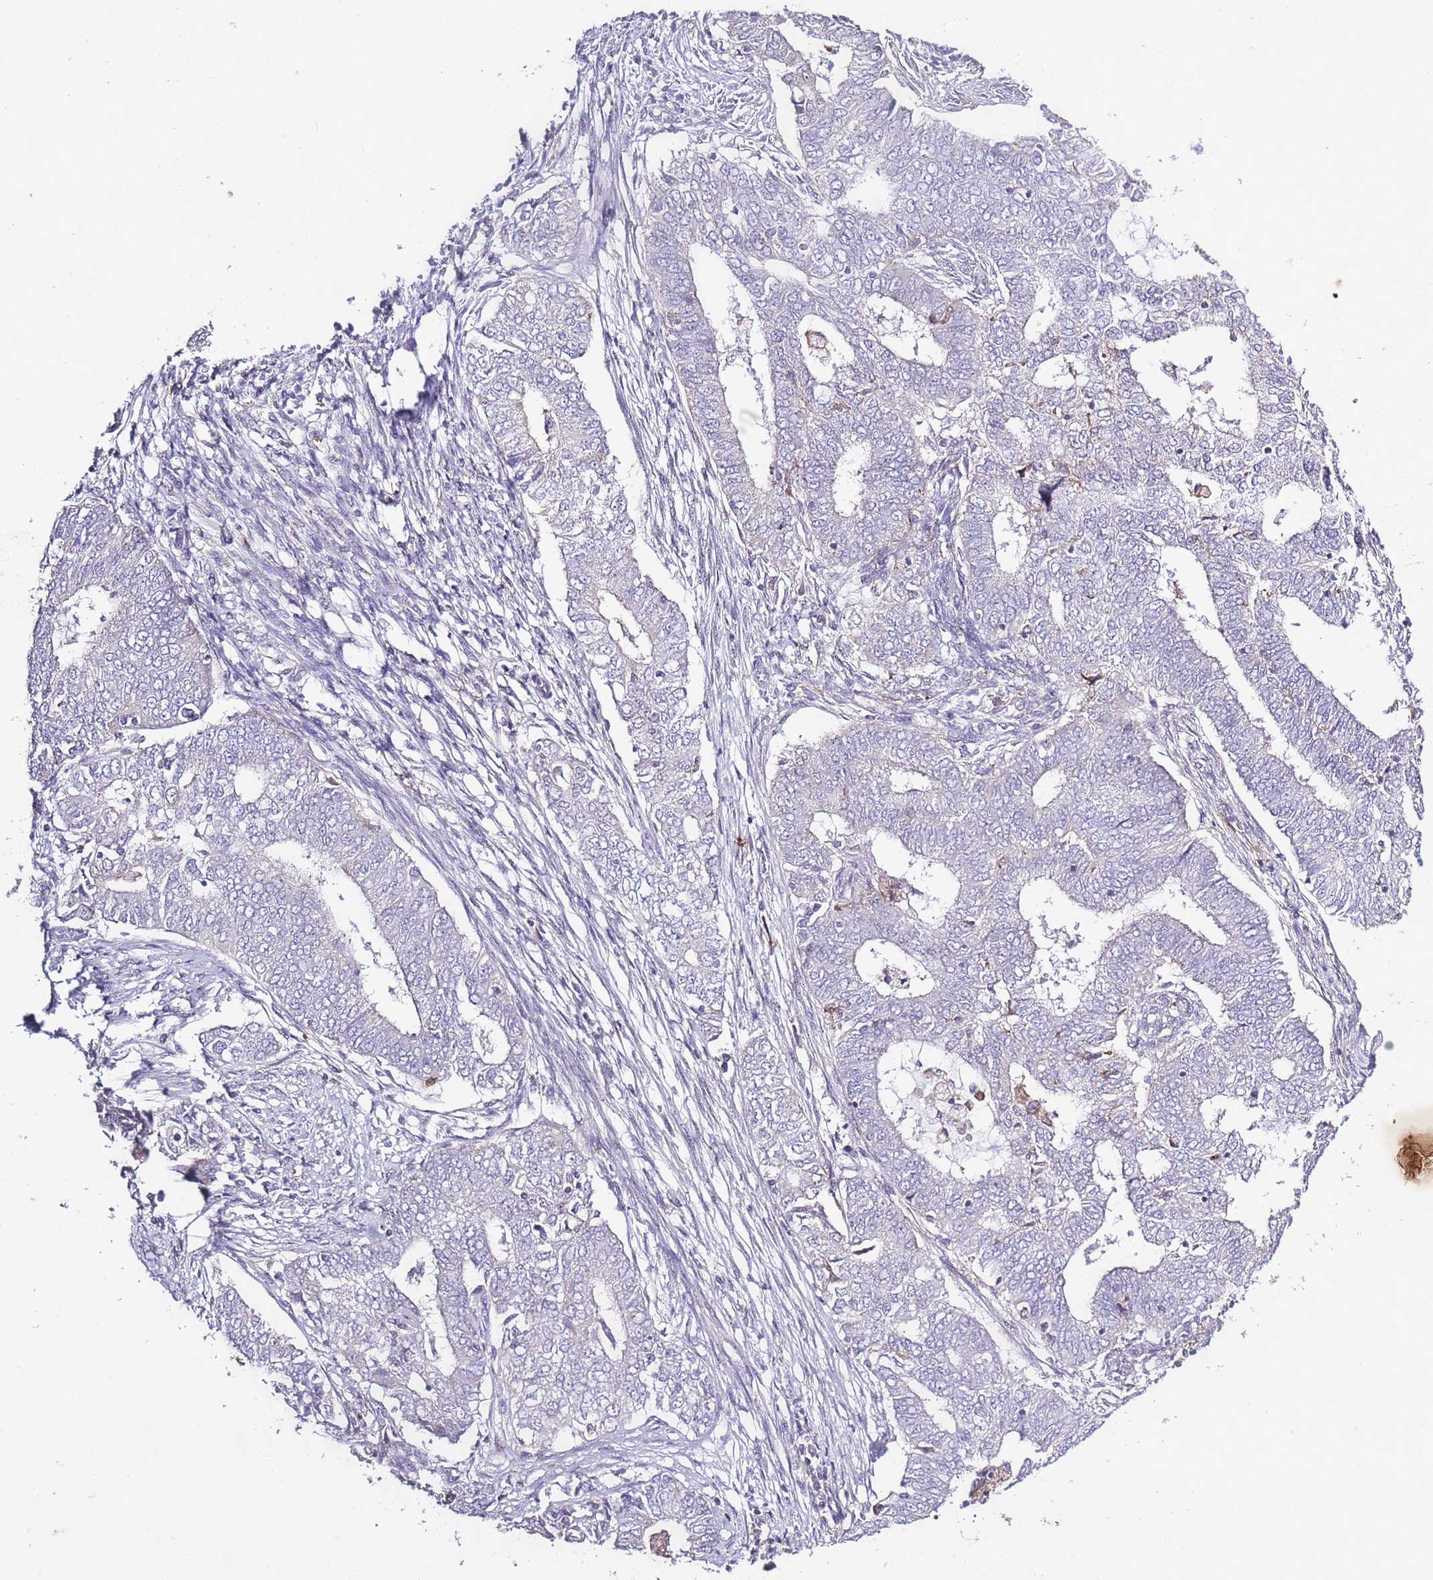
{"staining": {"intensity": "negative", "quantity": "none", "location": "none"}, "tissue": "endometrial cancer", "cell_type": "Tumor cells", "image_type": "cancer", "snomed": [{"axis": "morphology", "description": "Adenocarcinoma, NOS"}, {"axis": "topography", "description": "Endometrium"}], "caption": "Tumor cells are negative for protein expression in human adenocarcinoma (endometrial).", "gene": "CAPN9", "patient": {"sex": "female", "age": 62}}